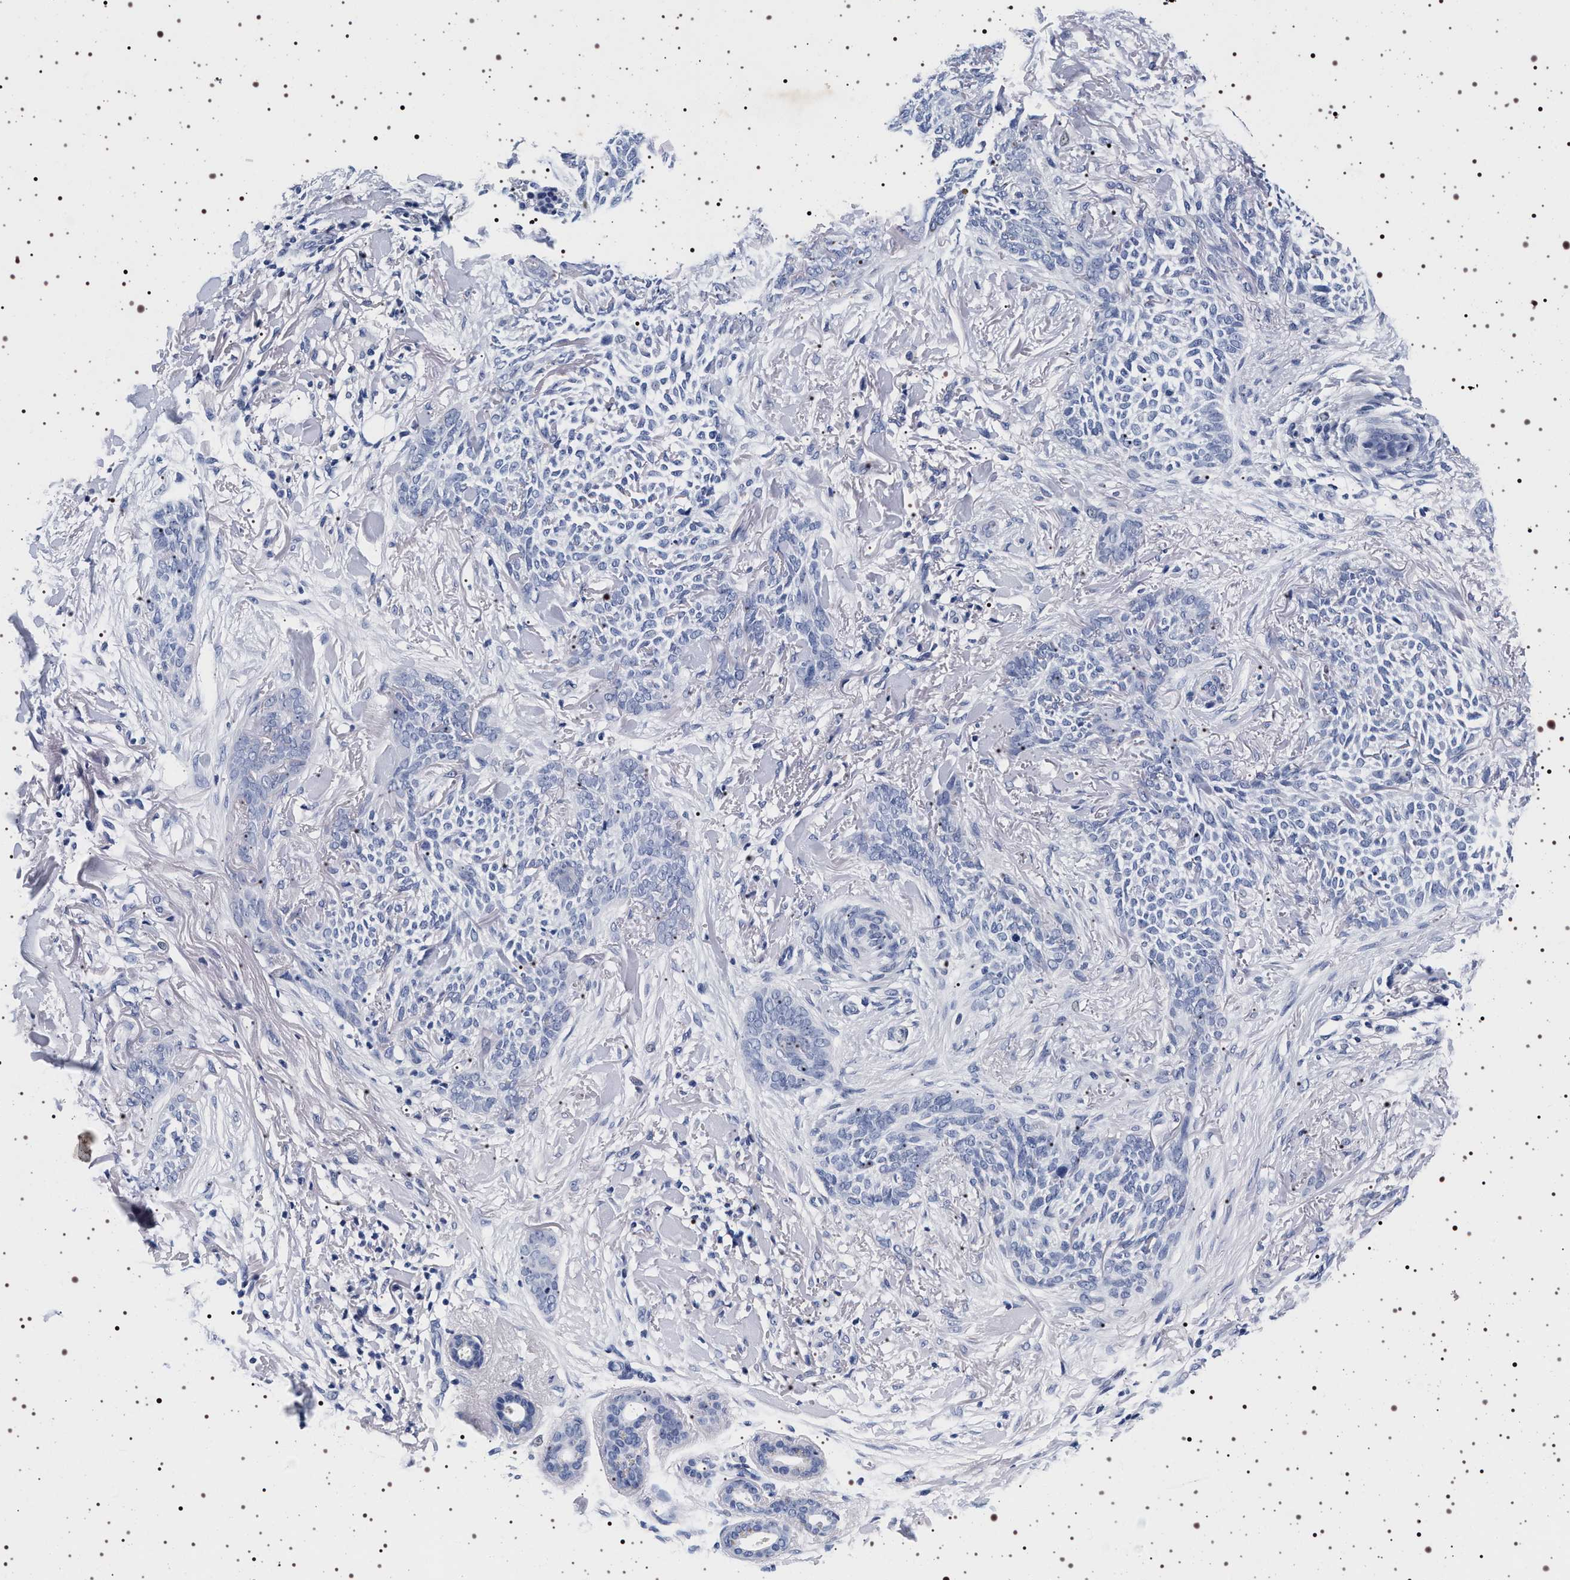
{"staining": {"intensity": "negative", "quantity": "none", "location": "none"}, "tissue": "skin cancer", "cell_type": "Tumor cells", "image_type": "cancer", "snomed": [{"axis": "morphology", "description": "Basal cell carcinoma"}, {"axis": "topography", "description": "Skin"}], "caption": "Basal cell carcinoma (skin) stained for a protein using immunohistochemistry shows no positivity tumor cells.", "gene": "SYN1", "patient": {"sex": "female", "age": 84}}